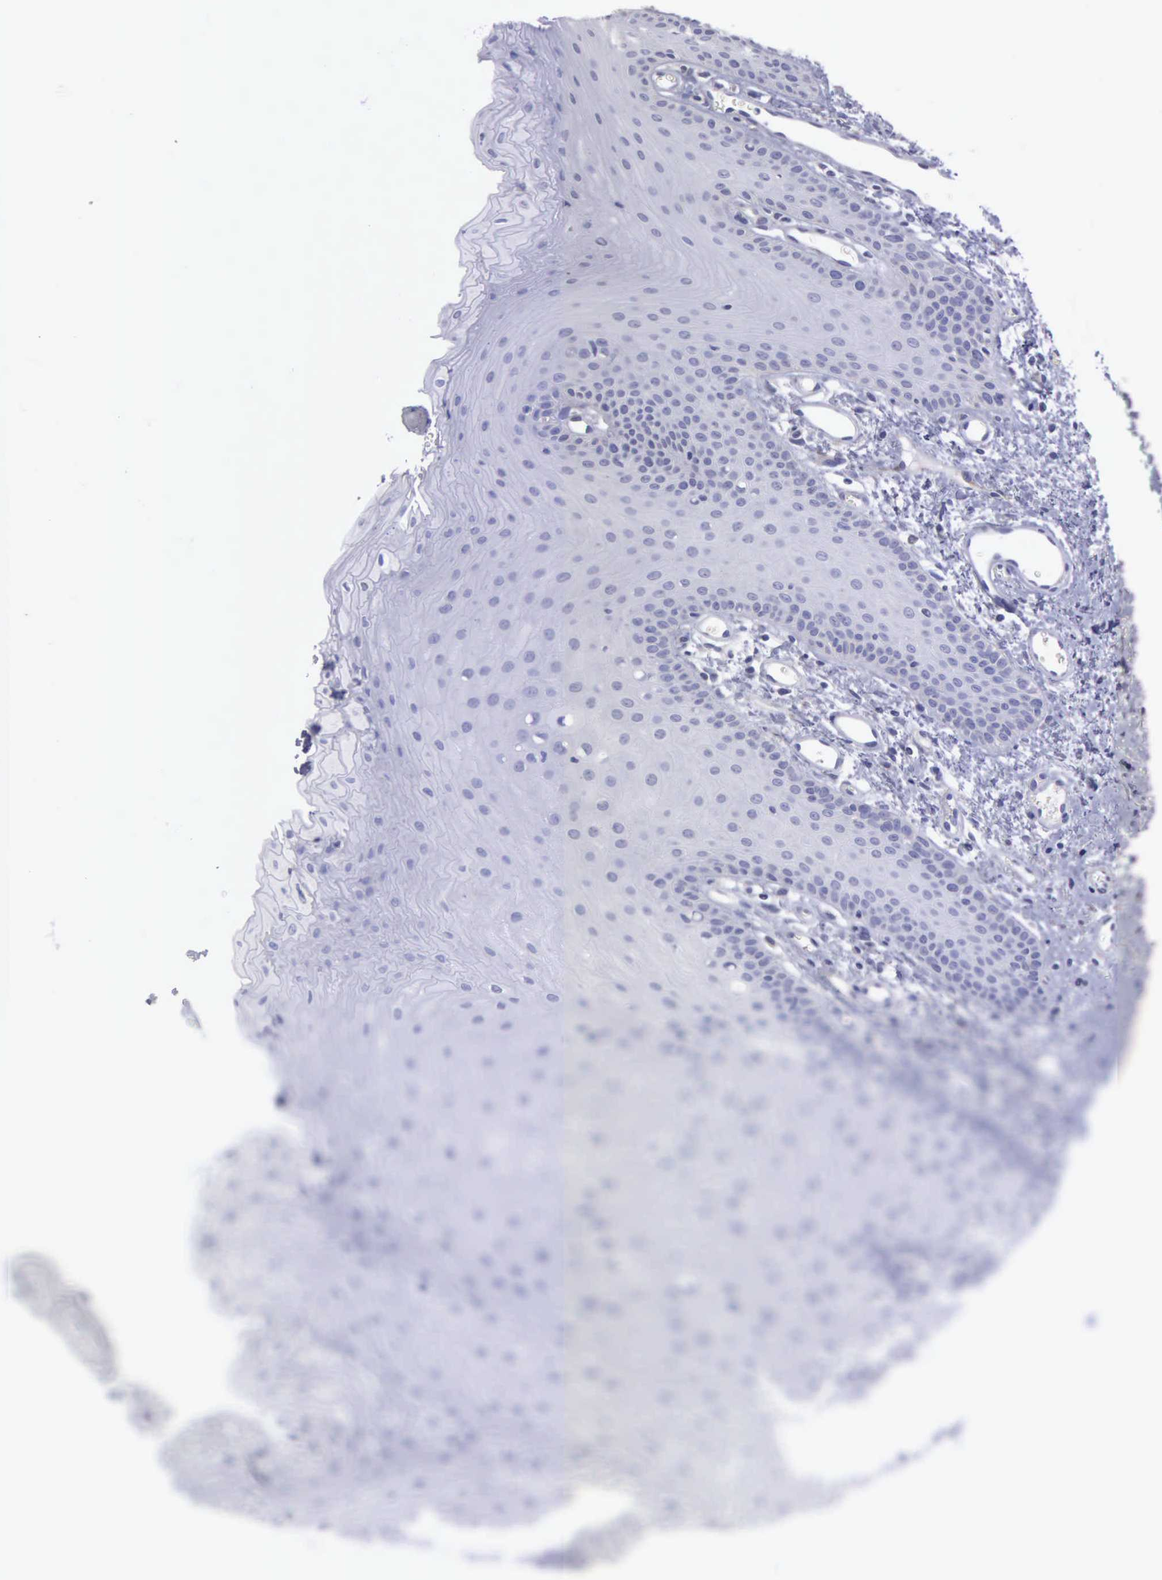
{"staining": {"intensity": "negative", "quantity": "none", "location": "none"}, "tissue": "oral mucosa", "cell_type": "Squamous epithelial cells", "image_type": "normal", "snomed": [{"axis": "morphology", "description": "Normal tissue, NOS"}, {"axis": "topography", "description": "Oral tissue"}], "caption": "Histopathology image shows no significant protein staining in squamous epithelial cells of benign oral mucosa.", "gene": "APP", "patient": {"sex": "male", "age": 52}}